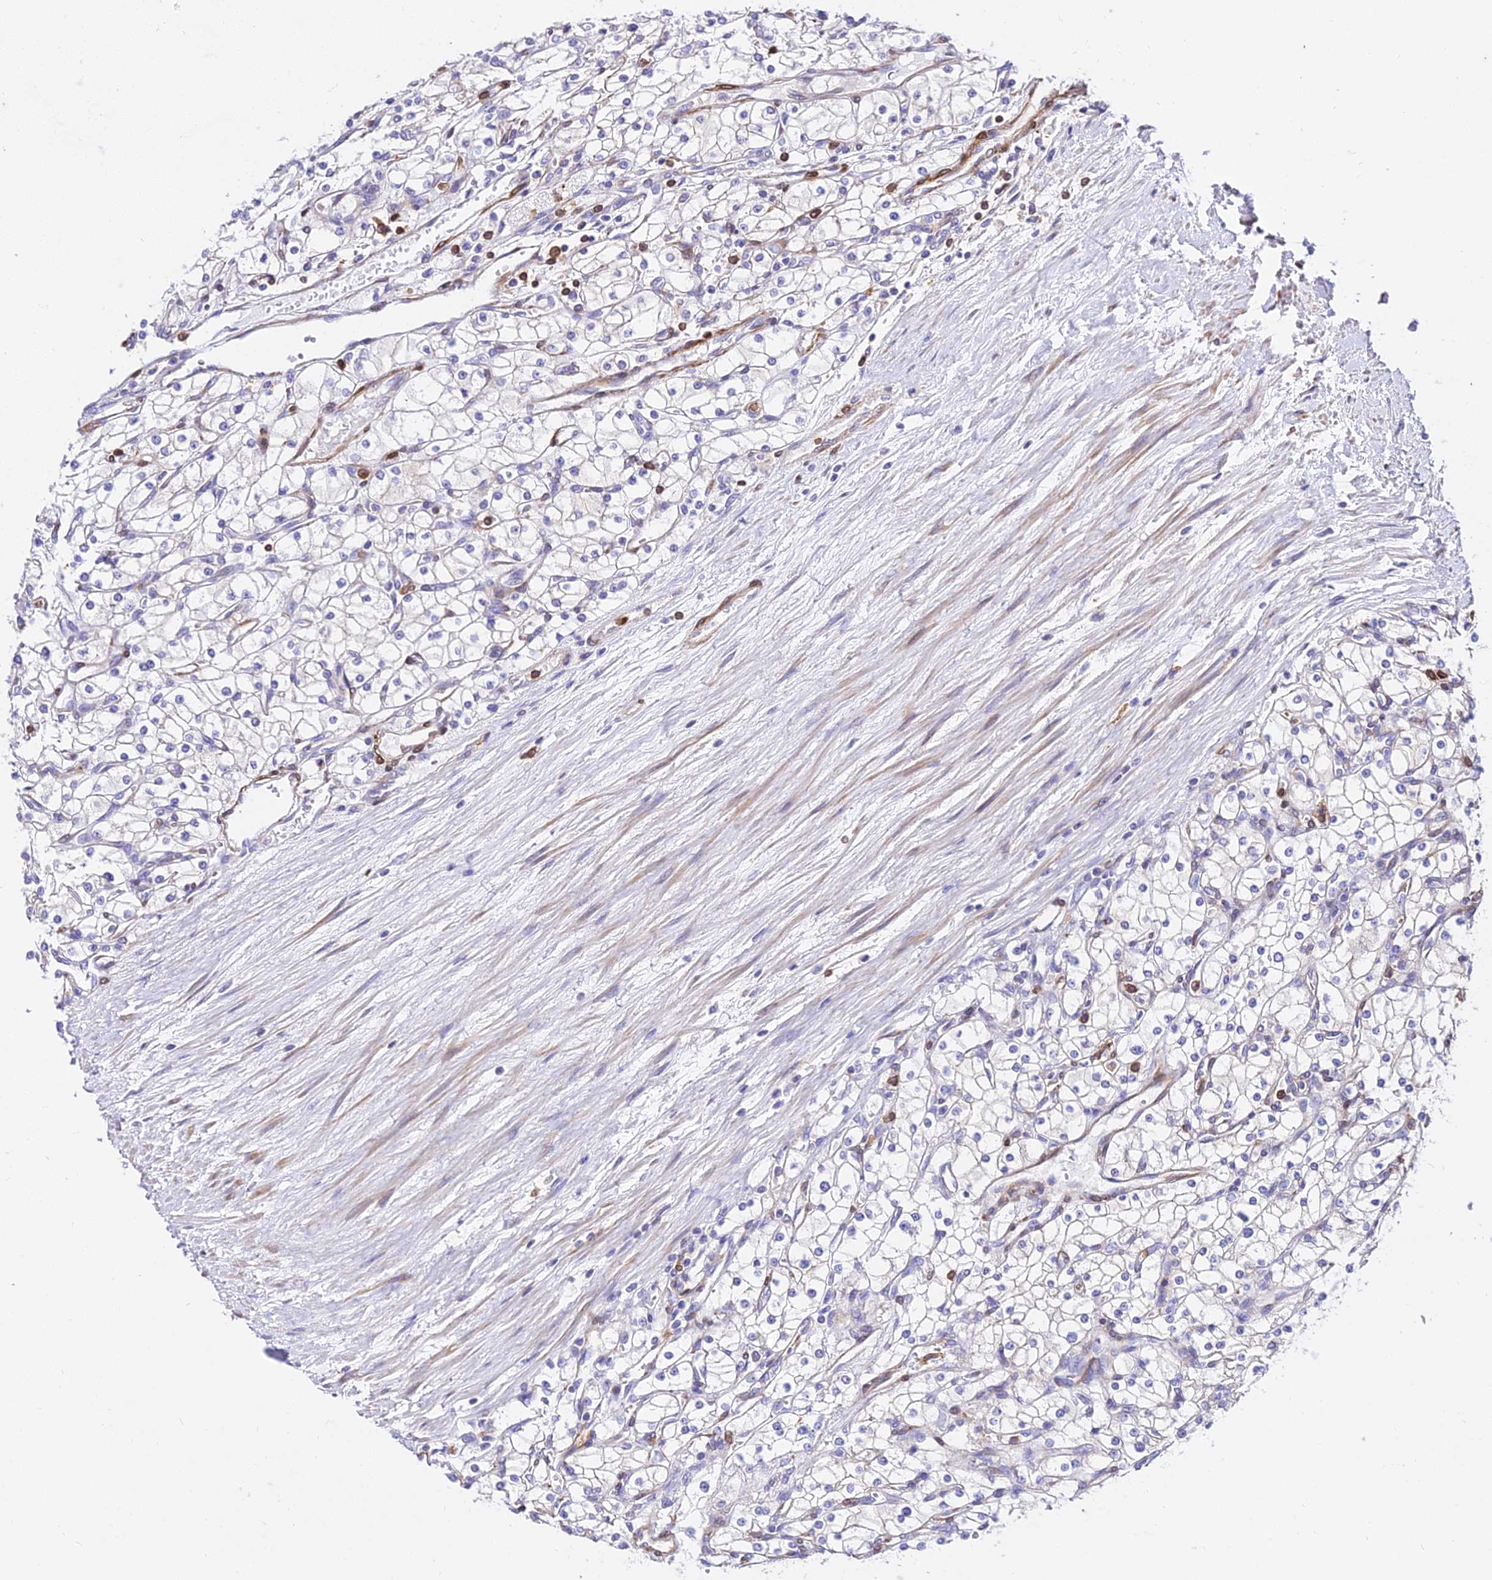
{"staining": {"intensity": "negative", "quantity": "none", "location": "none"}, "tissue": "renal cancer", "cell_type": "Tumor cells", "image_type": "cancer", "snomed": [{"axis": "morphology", "description": "Adenocarcinoma, NOS"}, {"axis": "topography", "description": "Kidney"}], "caption": "Human renal adenocarcinoma stained for a protein using IHC exhibits no positivity in tumor cells.", "gene": "CSRP1", "patient": {"sex": "male", "age": 80}}